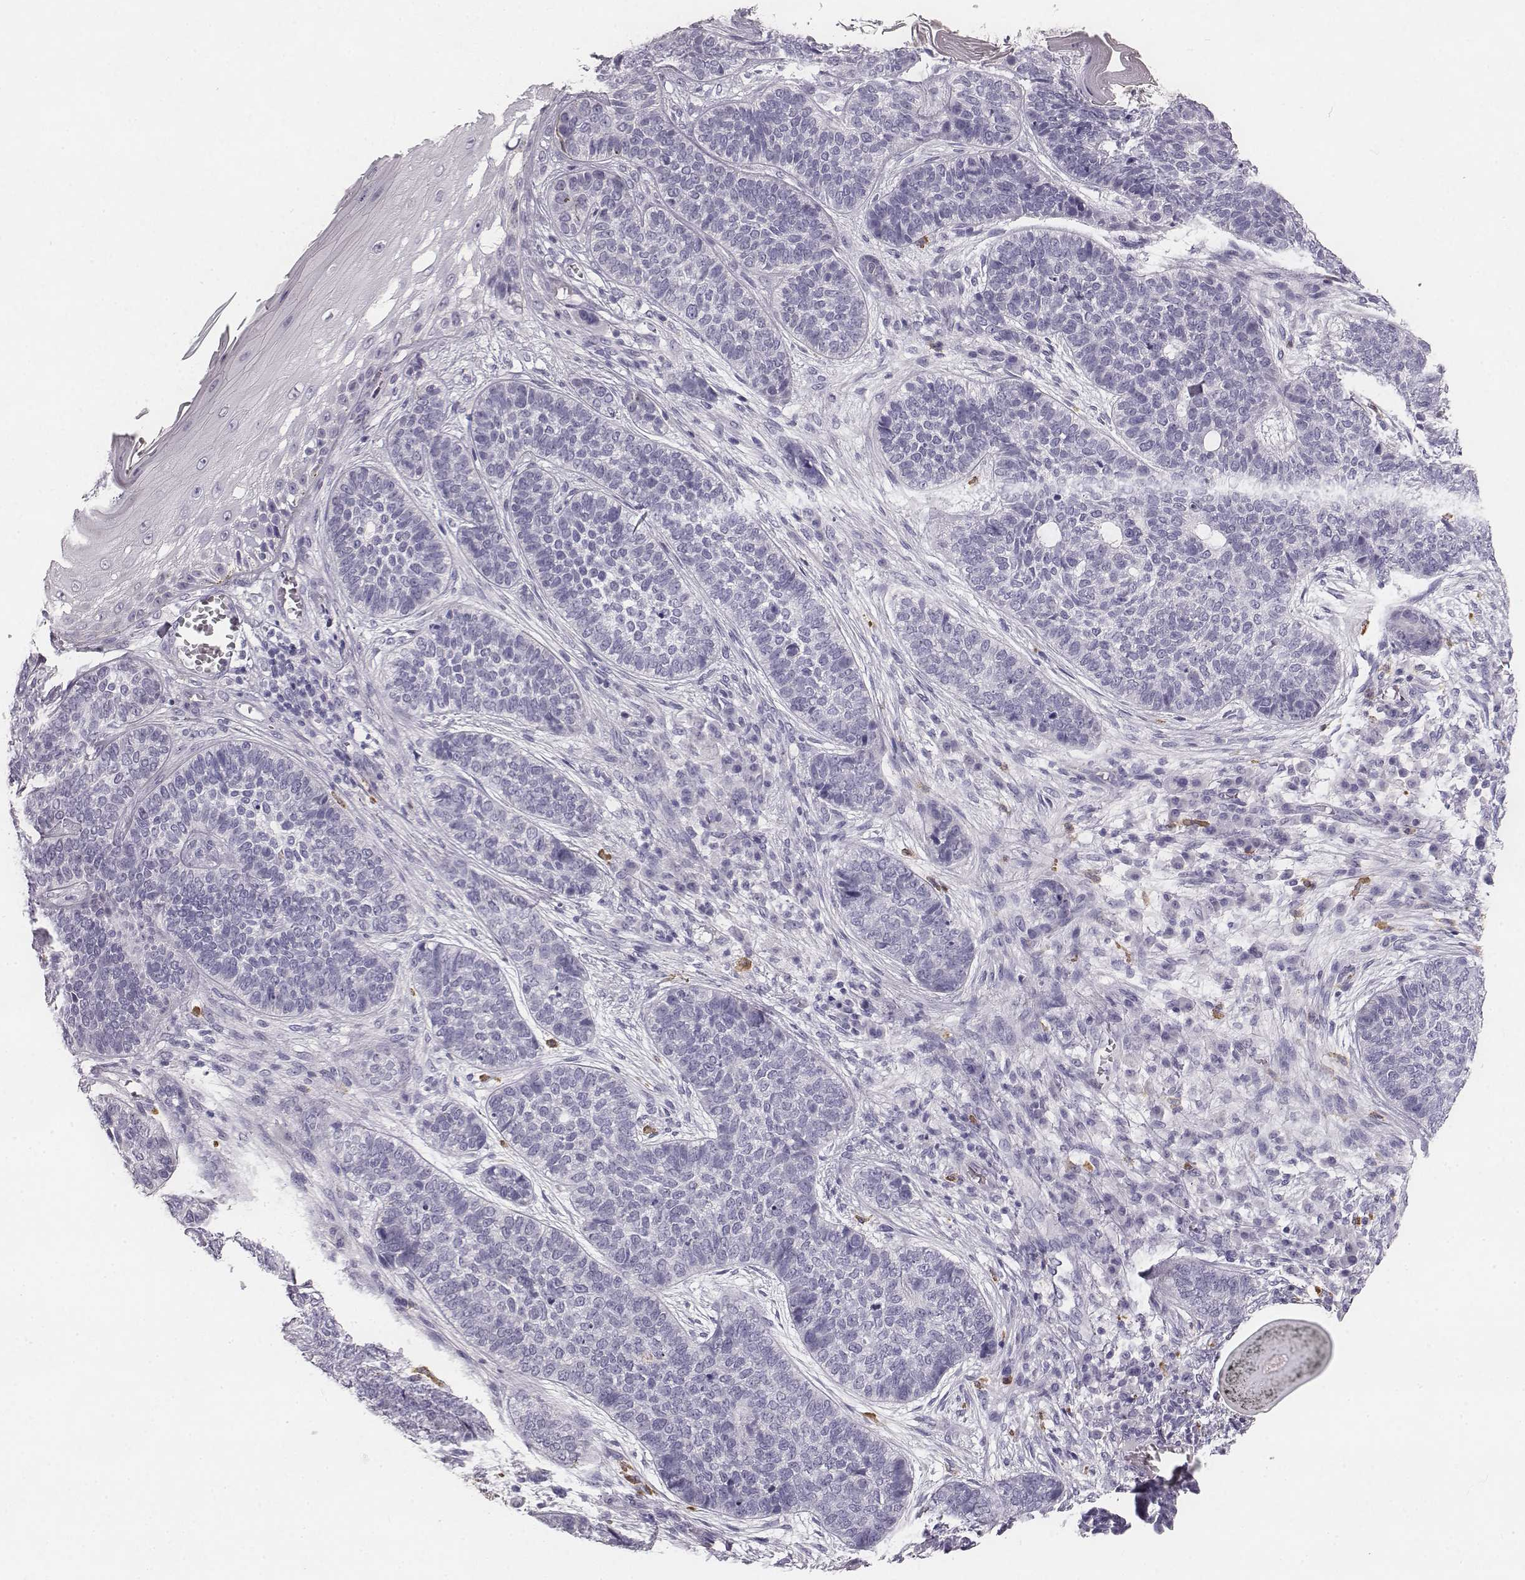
{"staining": {"intensity": "negative", "quantity": "none", "location": "none"}, "tissue": "skin cancer", "cell_type": "Tumor cells", "image_type": "cancer", "snomed": [{"axis": "morphology", "description": "Basal cell carcinoma"}, {"axis": "topography", "description": "Skin"}], "caption": "This is an immunohistochemistry photomicrograph of human skin cancer (basal cell carcinoma). There is no expression in tumor cells.", "gene": "NPTXR", "patient": {"sex": "female", "age": 69}}